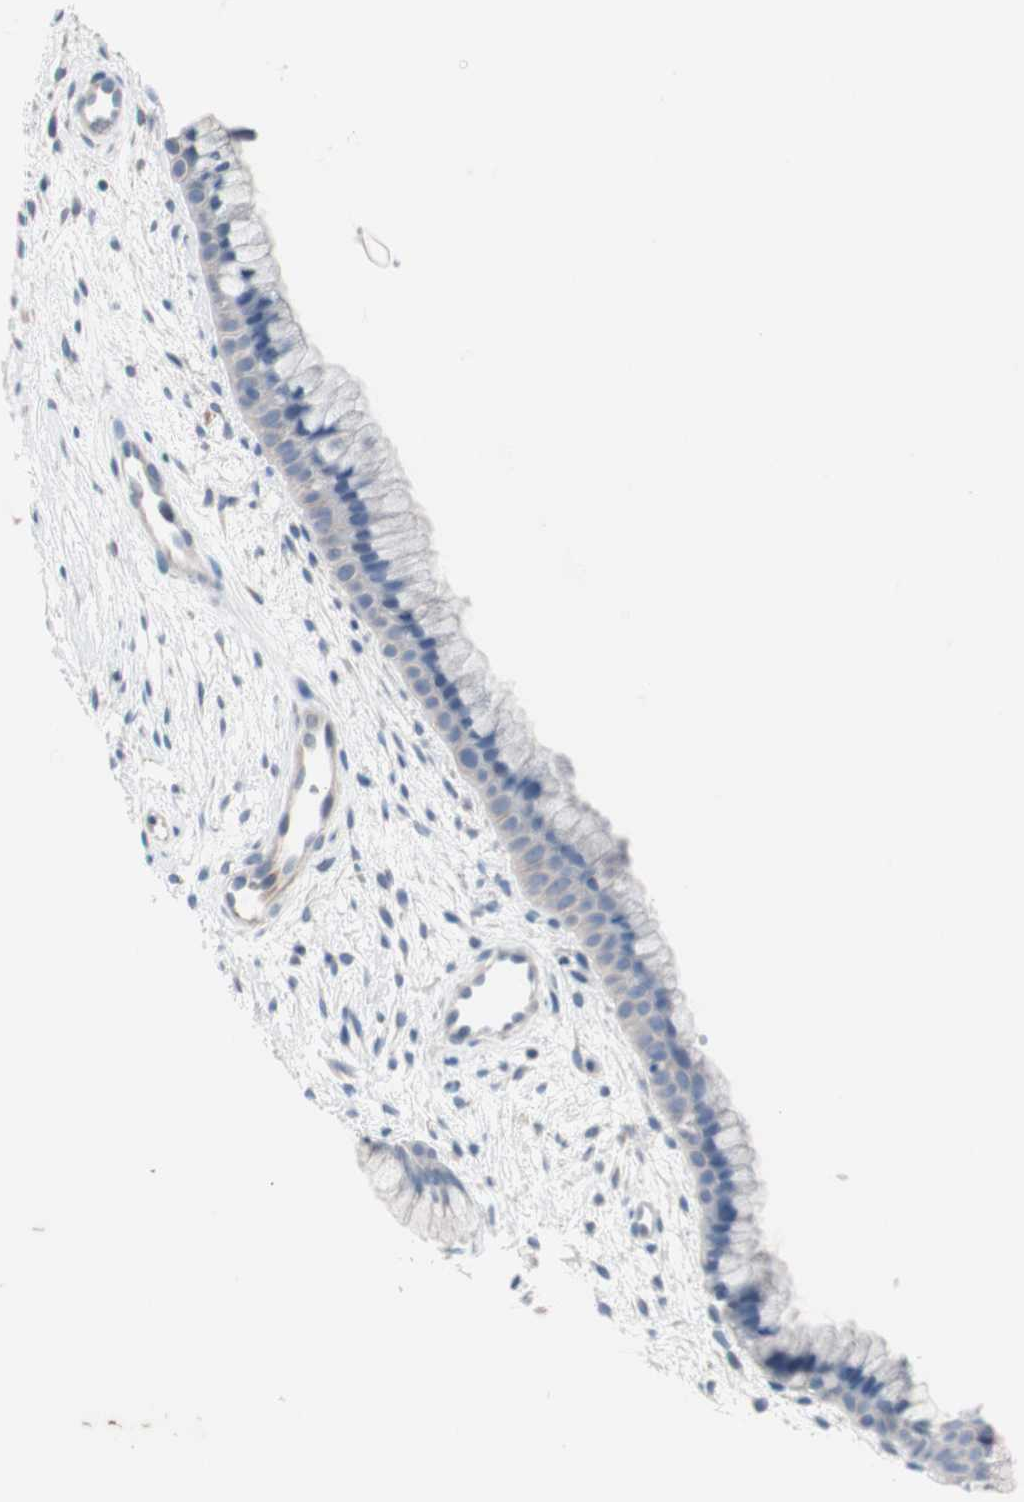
{"staining": {"intensity": "negative", "quantity": "none", "location": "none"}, "tissue": "cervix", "cell_type": "Glandular cells", "image_type": "normal", "snomed": [{"axis": "morphology", "description": "Normal tissue, NOS"}, {"axis": "topography", "description": "Cervix"}], "caption": "High power microscopy histopathology image of an immunohistochemistry image of unremarkable cervix, revealing no significant expression in glandular cells. (Stains: DAB immunohistochemistry with hematoxylin counter stain, Microscopy: brightfield microscopy at high magnification).", "gene": "ULBP1", "patient": {"sex": "female", "age": 39}}